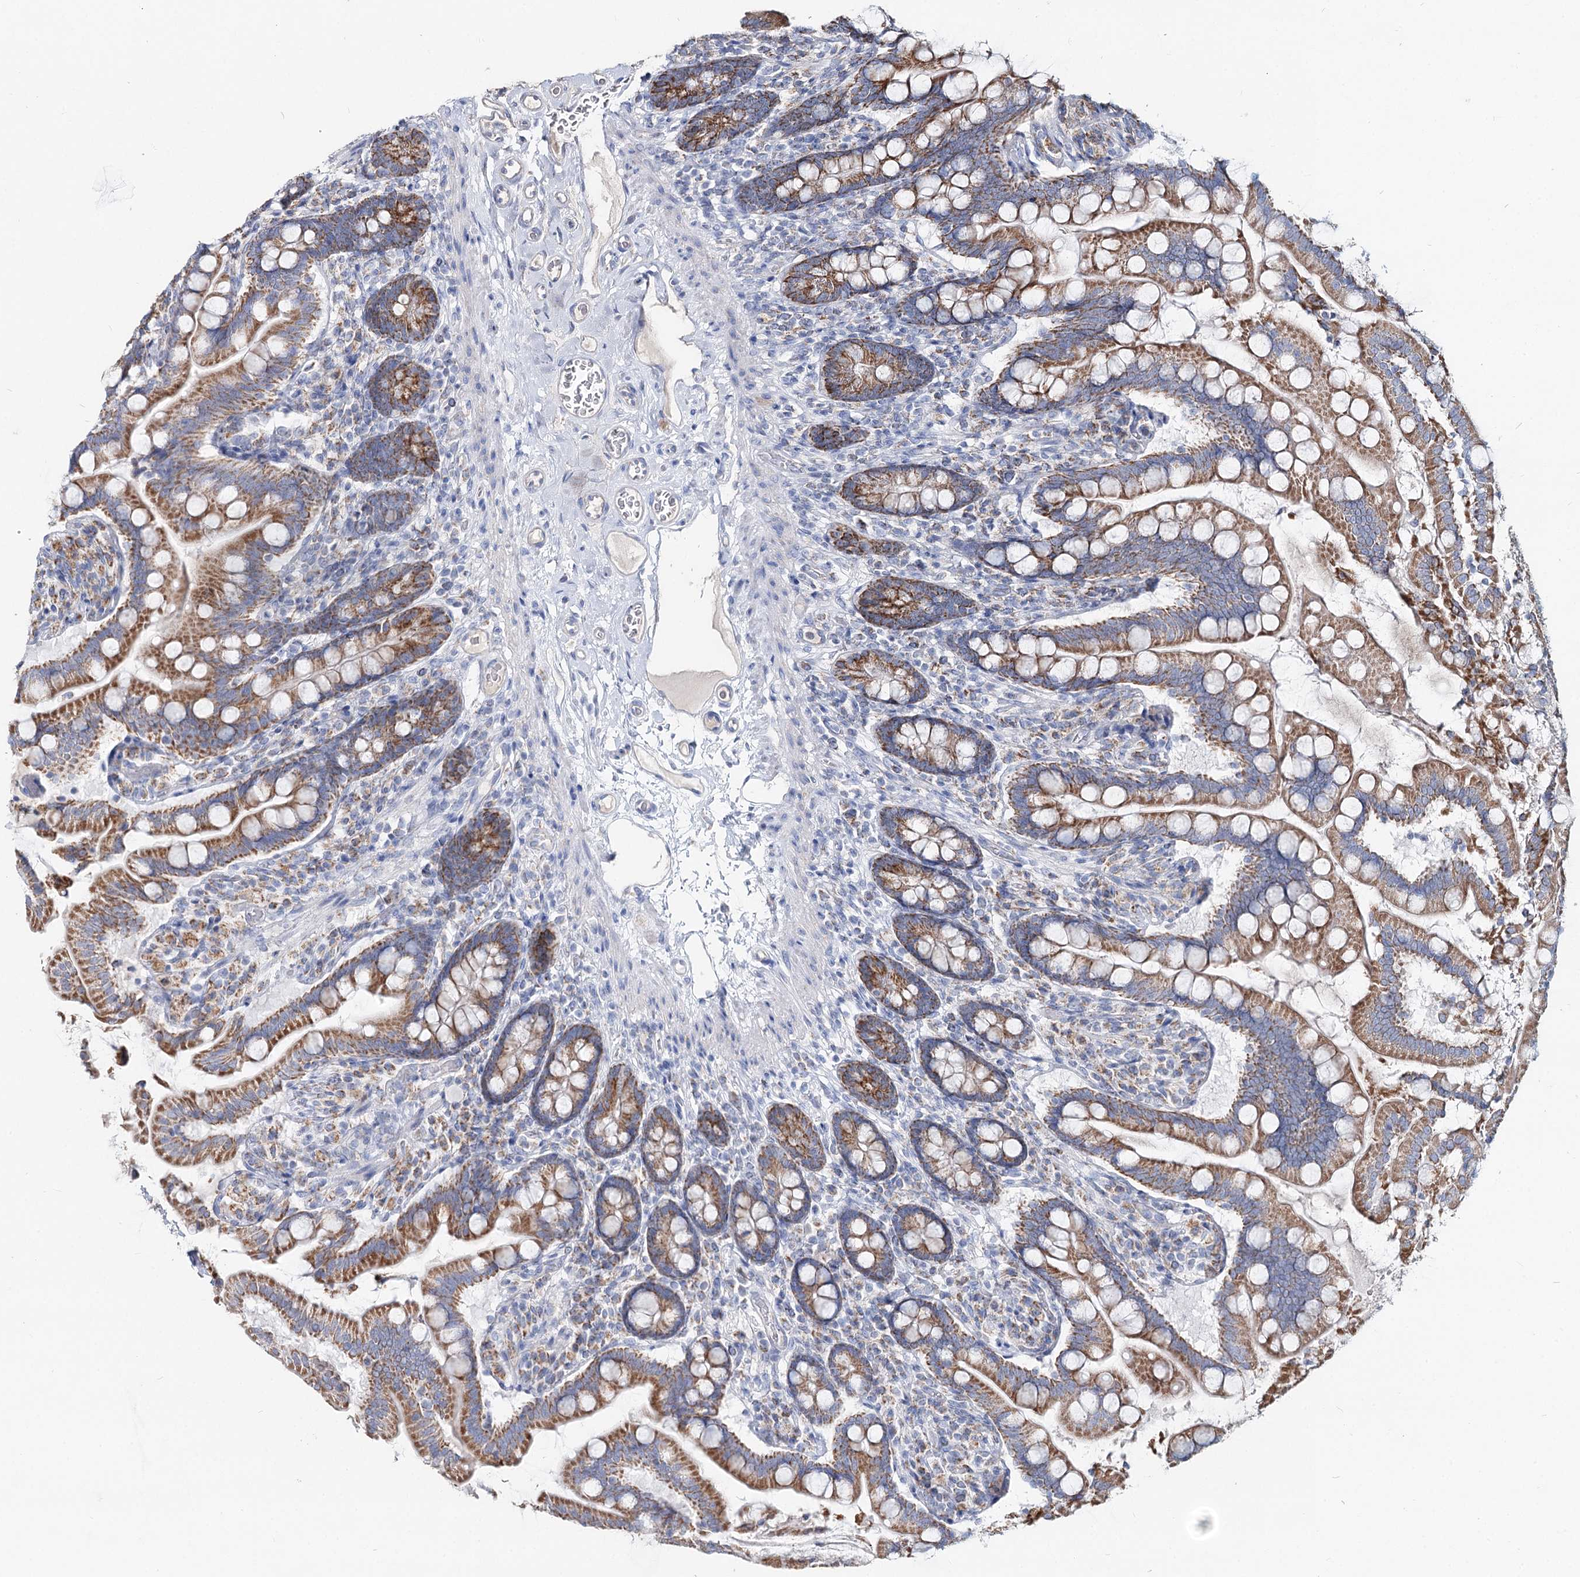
{"staining": {"intensity": "moderate", "quantity": ">75%", "location": "cytoplasmic/membranous"}, "tissue": "small intestine", "cell_type": "Glandular cells", "image_type": "normal", "snomed": [{"axis": "morphology", "description": "Normal tissue, NOS"}, {"axis": "topography", "description": "Small intestine"}], "caption": "Glandular cells show medium levels of moderate cytoplasmic/membranous expression in approximately >75% of cells in benign human small intestine.", "gene": "MCCC2", "patient": {"sex": "female", "age": 64}}